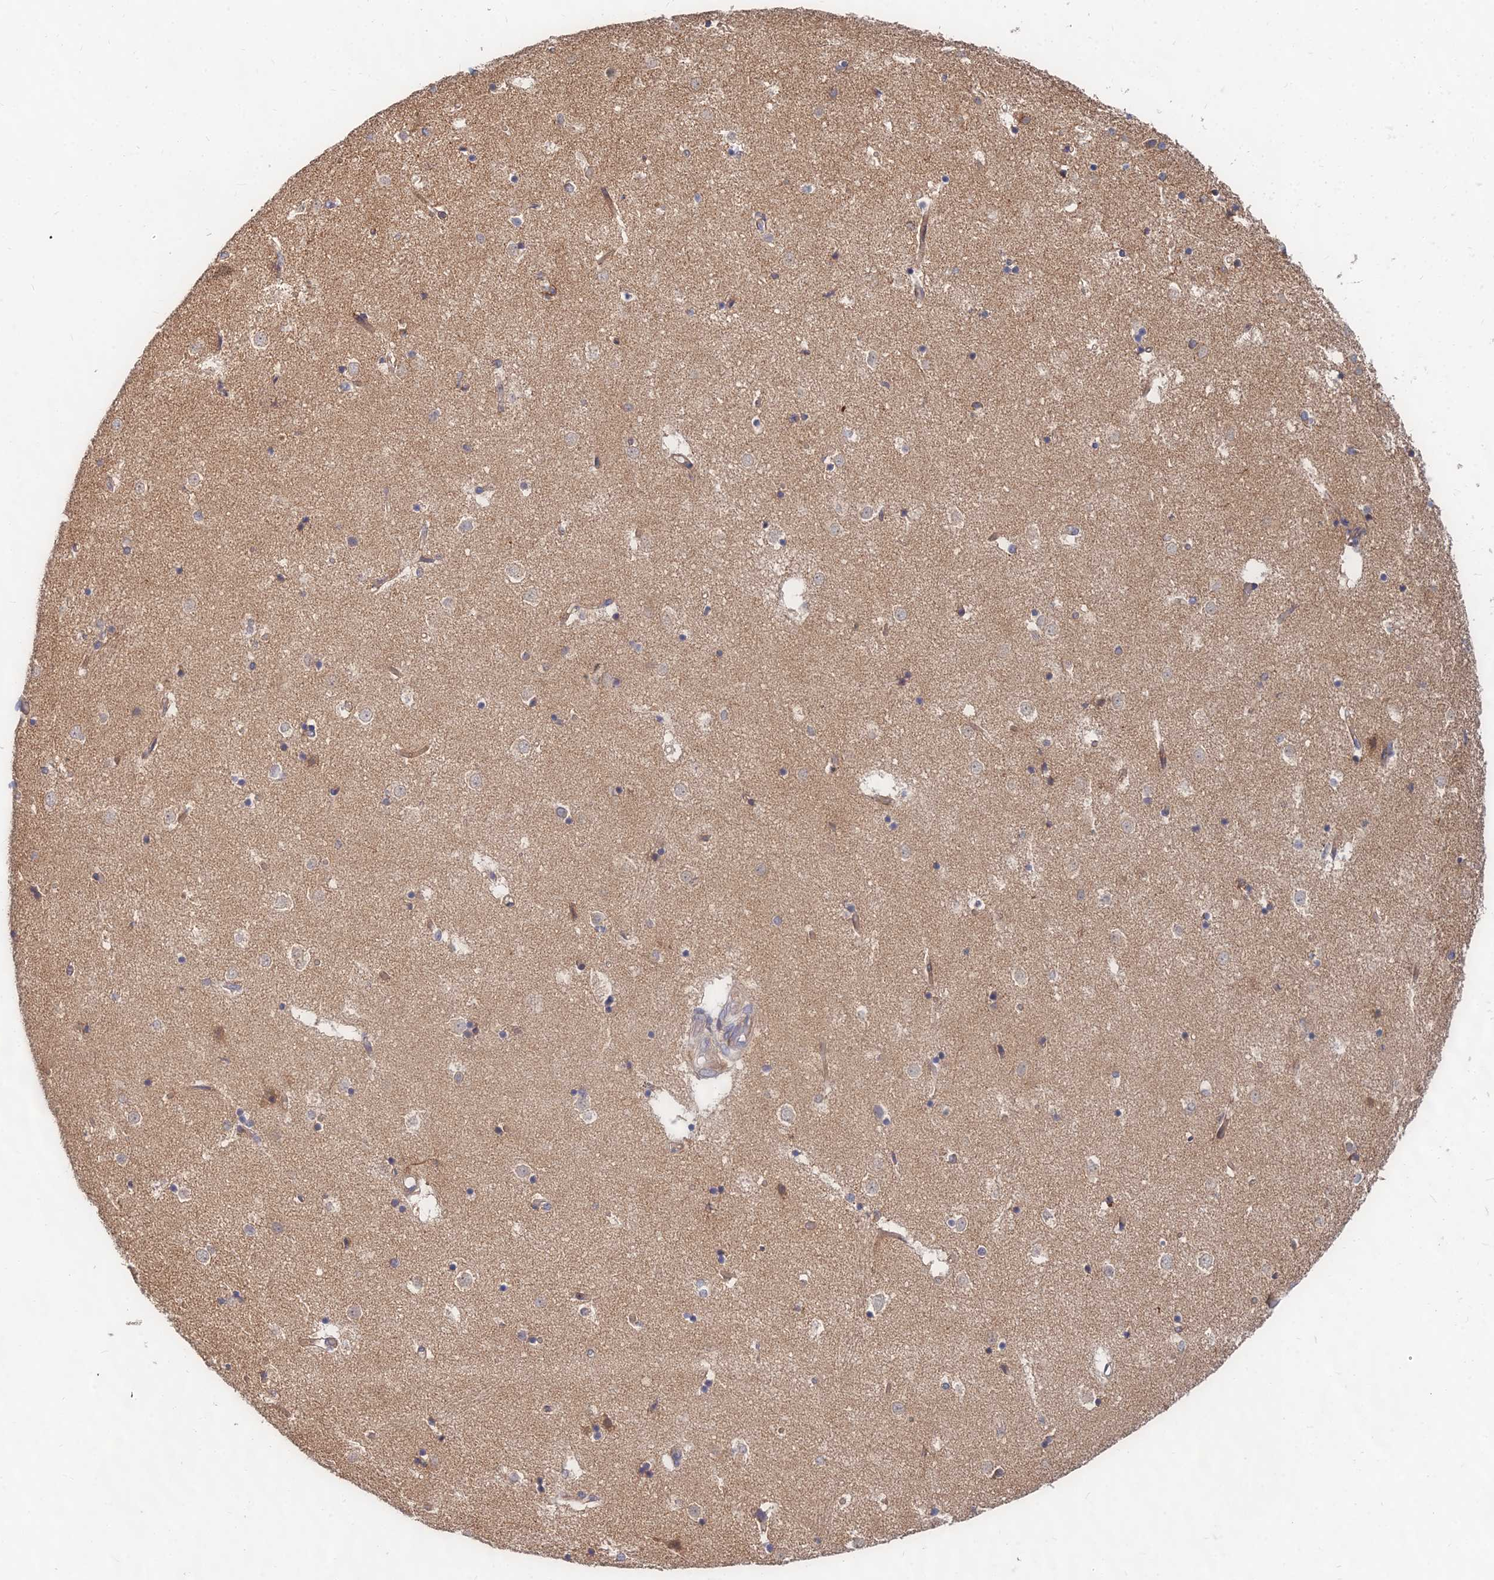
{"staining": {"intensity": "weak", "quantity": "<25%", "location": "cytoplasmic/membranous"}, "tissue": "caudate", "cell_type": "Glial cells", "image_type": "normal", "snomed": [{"axis": "morphology", "description": "Normal tissue, NOS"}, {"axis": "topography", "description": "Lateral ventricle wall"}], "caption": "Micrograph shows no protein staining in glial cells of unremarkable caudate. (Immunohistochemistry (ihc), brightfield microscopy, high magnification).", "gene": "CCZ1B", "patient": {"sex": "female", "age": 52}}